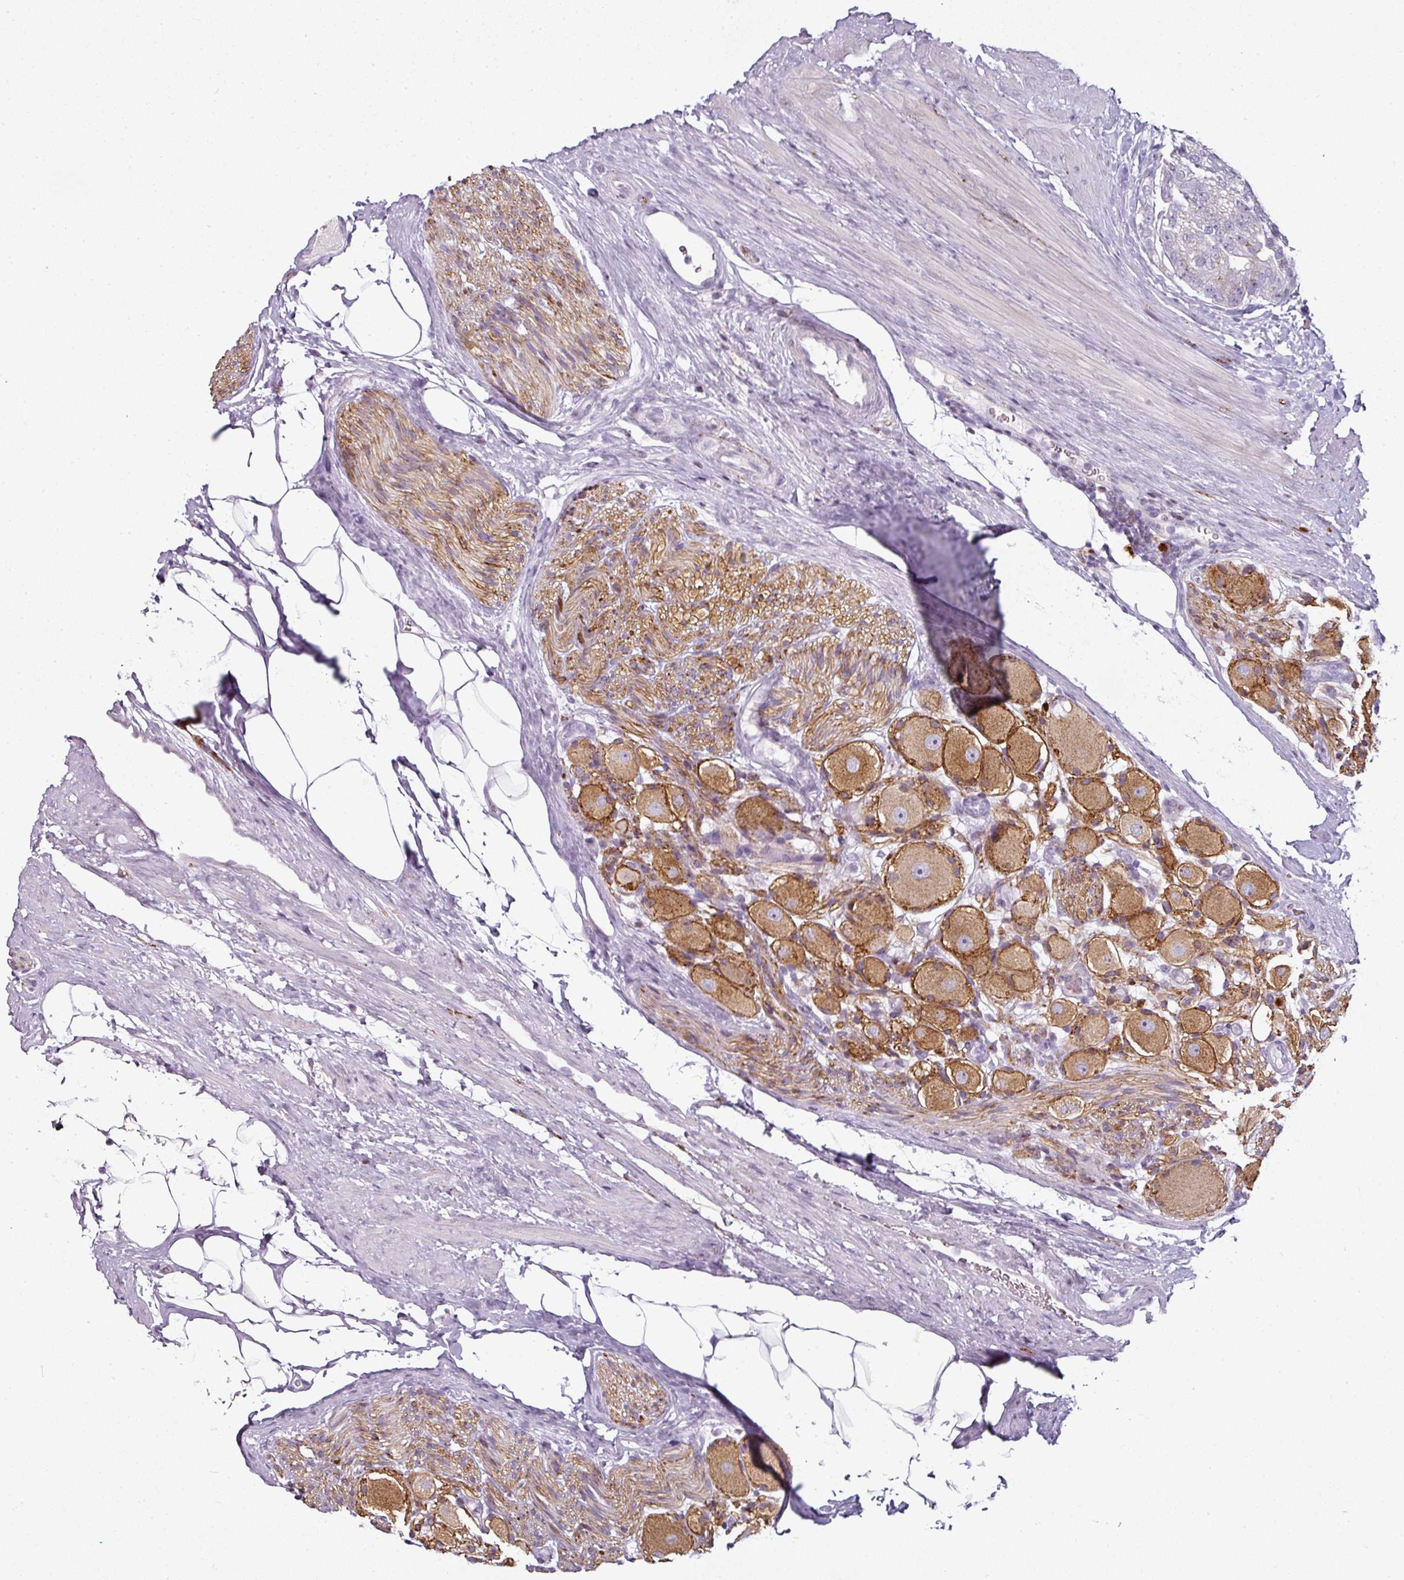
{"staining": {"intensity": "negative", "quantity": "none", "location": "none"}, "tissue": "prostate cancer", "cell_type": "Tumor cells", "image_type": "cancer", "snomed": [{"axis": "morphology", "description": "Adenocarcinoma, High grade"}, {"axis": "topography", "description": "Prostate"}], "caption": "Tumor cells are negative for brown protein staining in prostate high-grade adenocarcinoma.", "gene": "SYT8", "patient": {"sex": "male", "age": 49}}